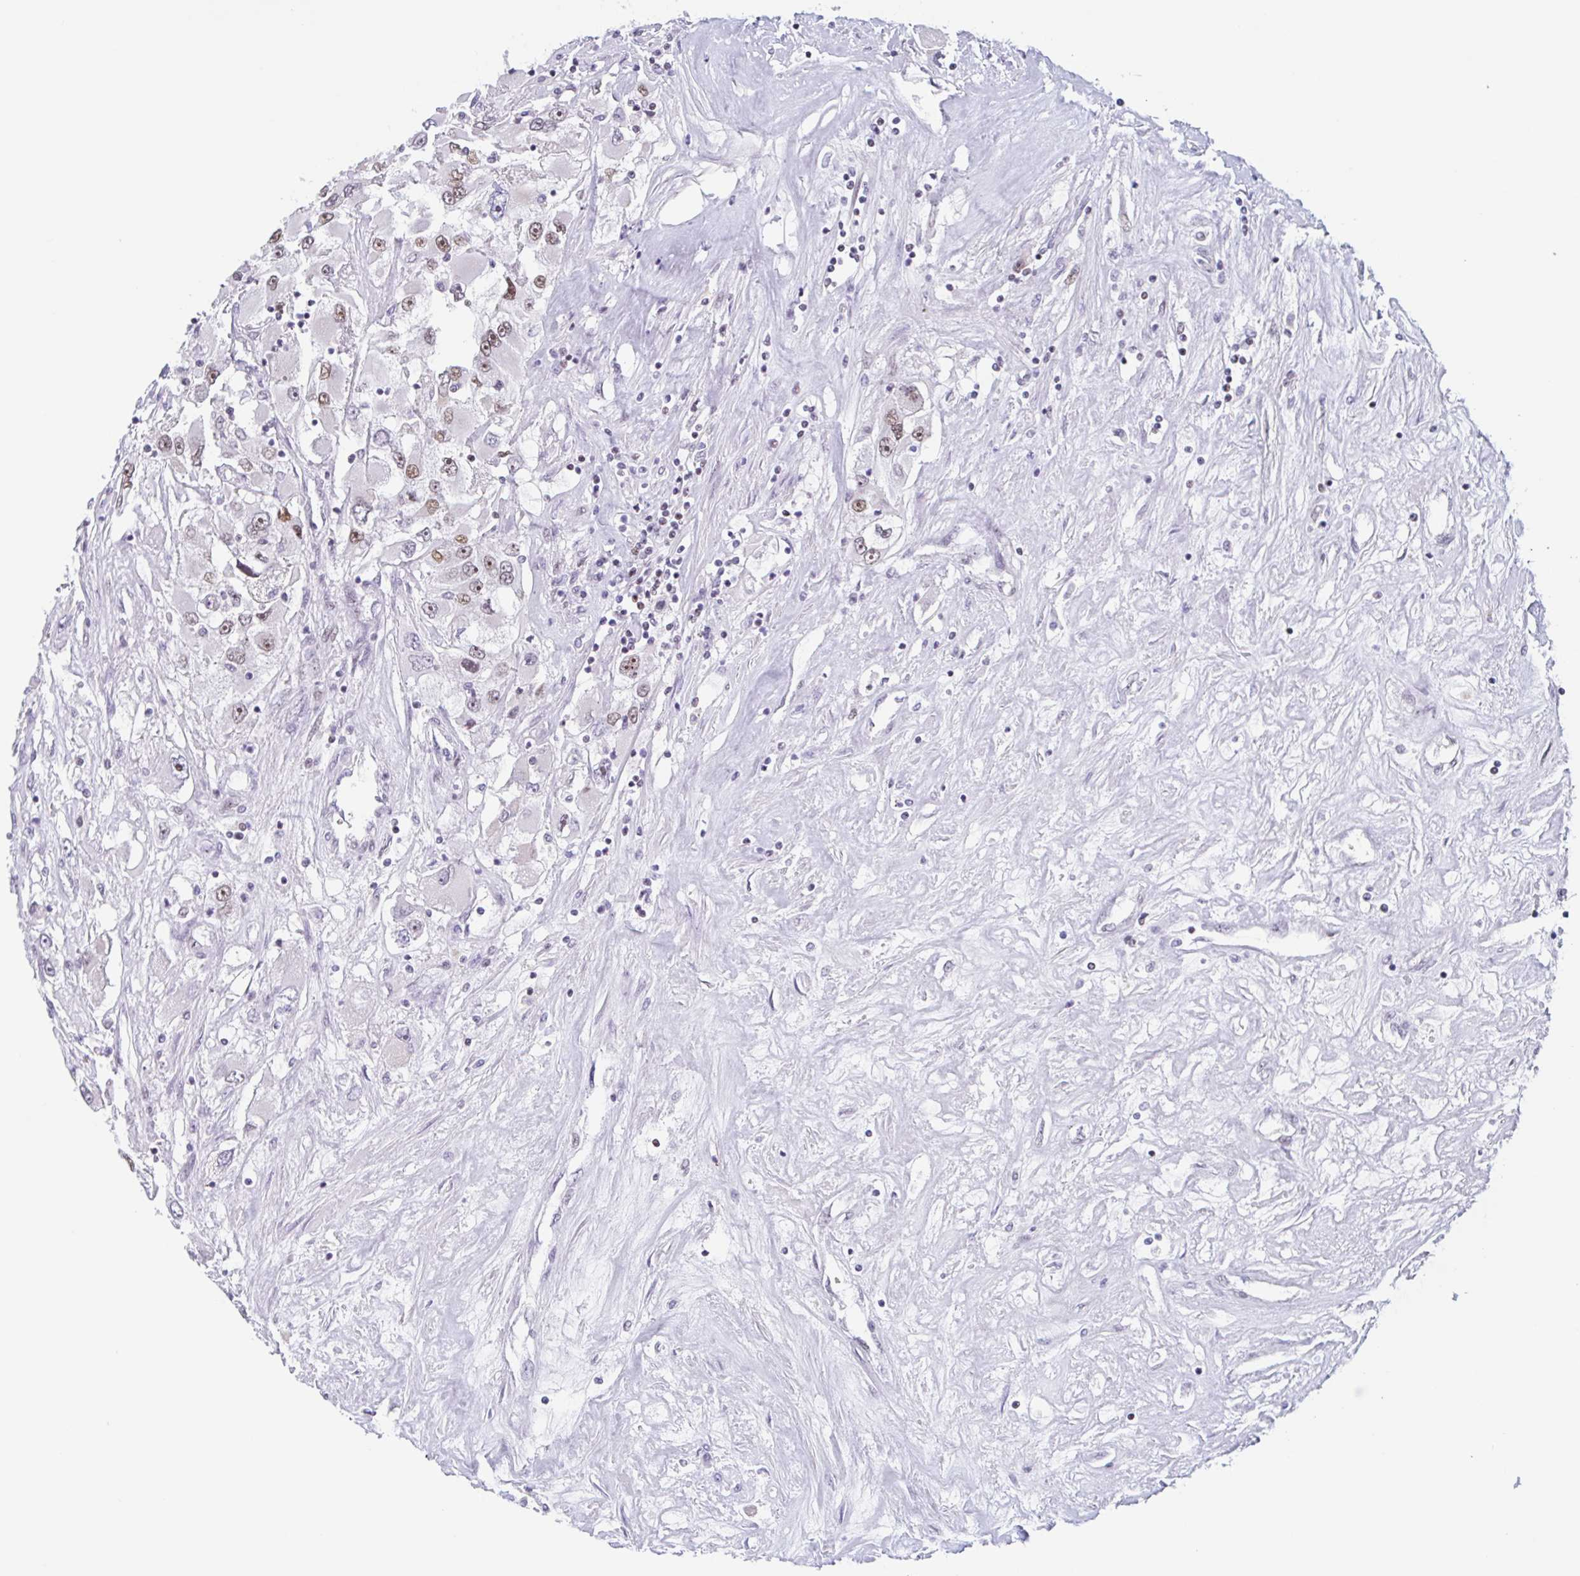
{"staining": {"intensity": "moderate", "quantity": "25%-75%", "location": "nuclear"}, "tissue": "renal cancer", "cell_type": "Tumor cells", "image_type": "cancer", "snomed": [{"axis": "morphology", "description": "Adenocarcinoma, NOS"}, {"axis": "topography", "description": "Kidney"}], "caption": "Human renal cancer stained with a brown dye shows moderate nuclear positive positivity in approximately 25%-75% of tumor cells.", "gene": "LENG9", "patient": {"sex": "female", "age": 52}}